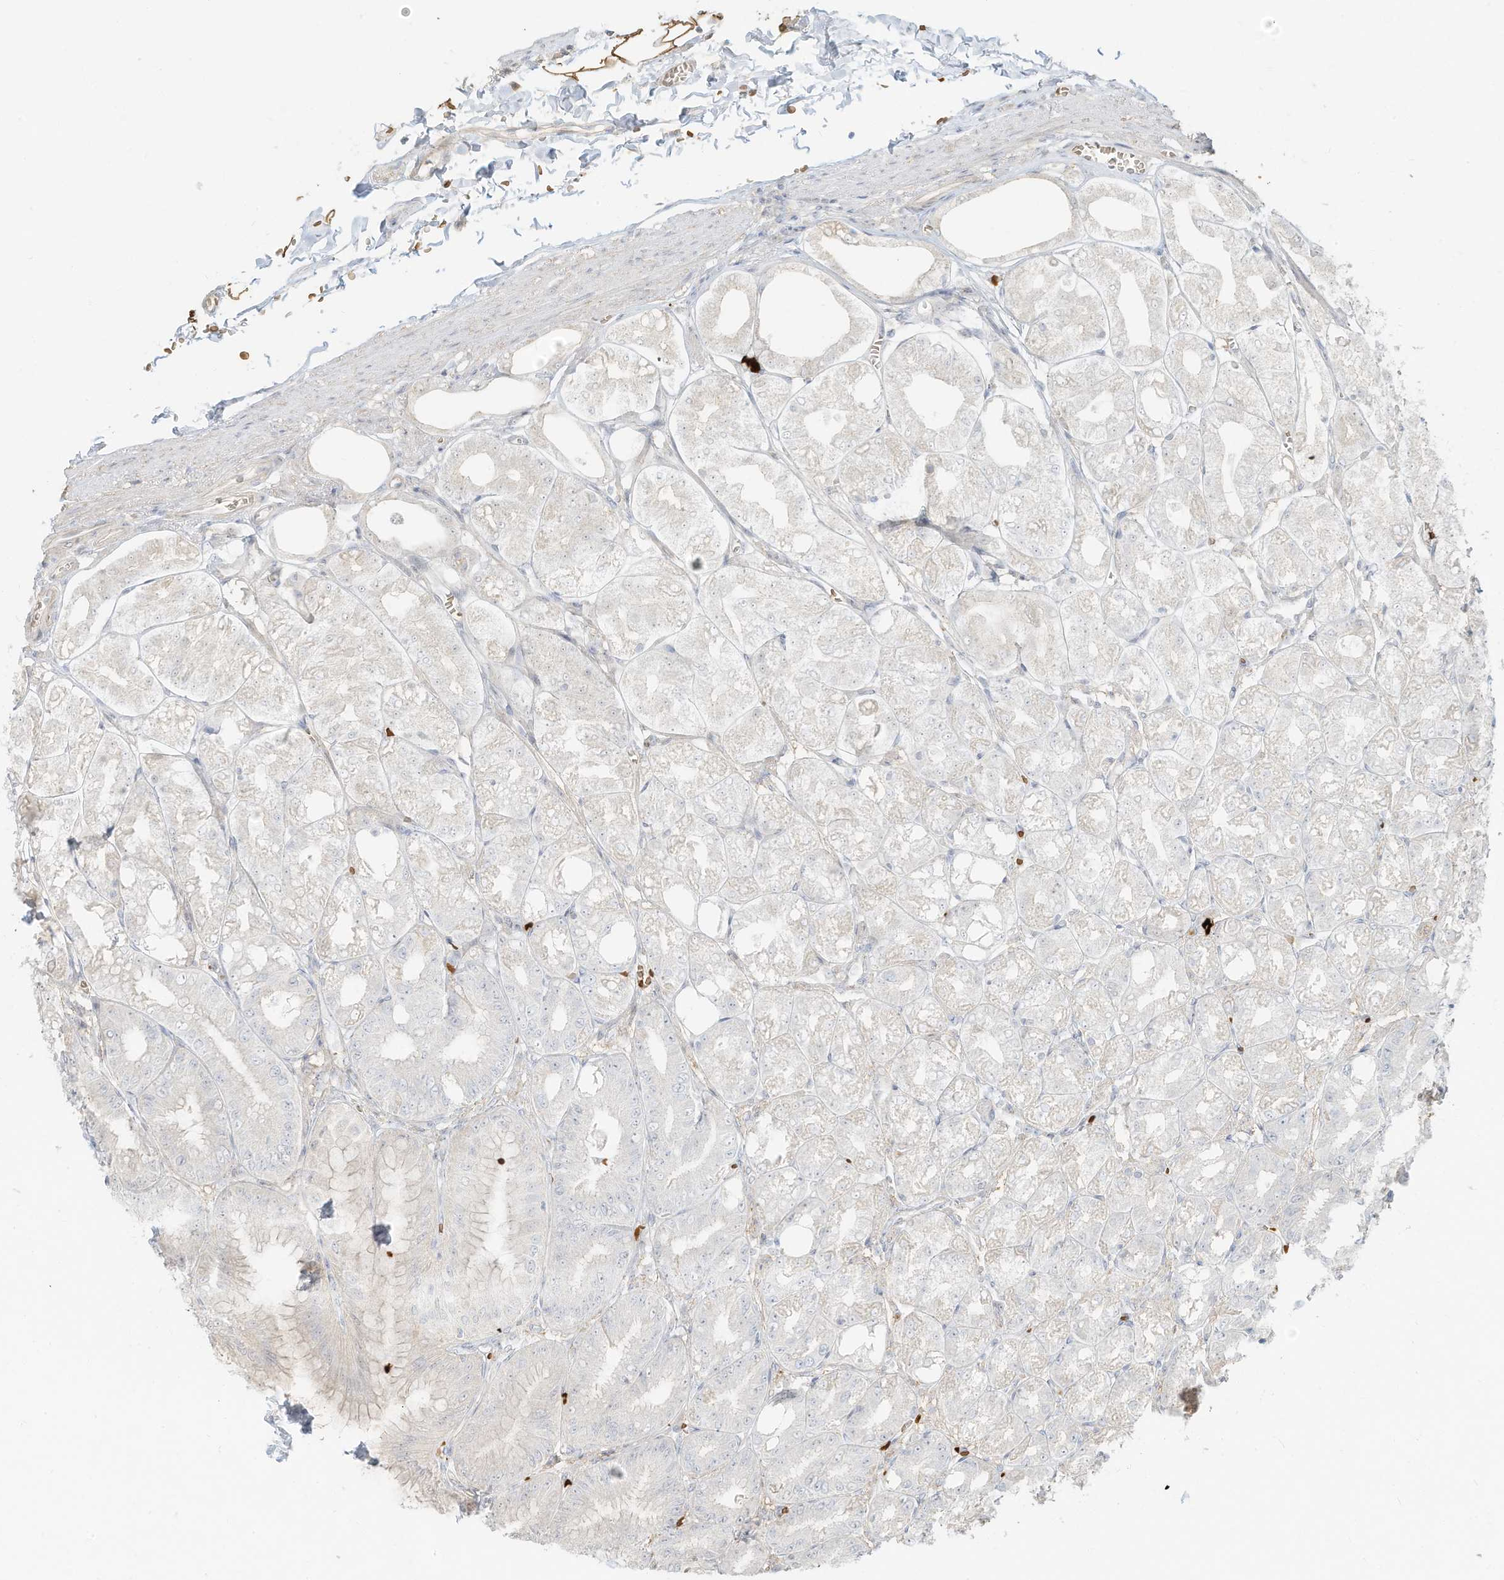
{"staining": {"intensity": "strong", "quantity": "<25%", "location": "cytoplasmic/membranous"}, "tissue": "stomach", "cell_type": "Glandular cells", "image_type": "normal", "snomed": [{"axis": "morphology", "description": "Normal tissue, NOS"}, {"axis": "topography", "description": "Stomach, lower"}], "caption": "Human stomach stained for a protein (brown) reveals strong cytoplasmic/membranous positive expression in approximately <25% of glandular cells.", "gene": "OFD1", "patient": {"sex": "male", "age": 71}}